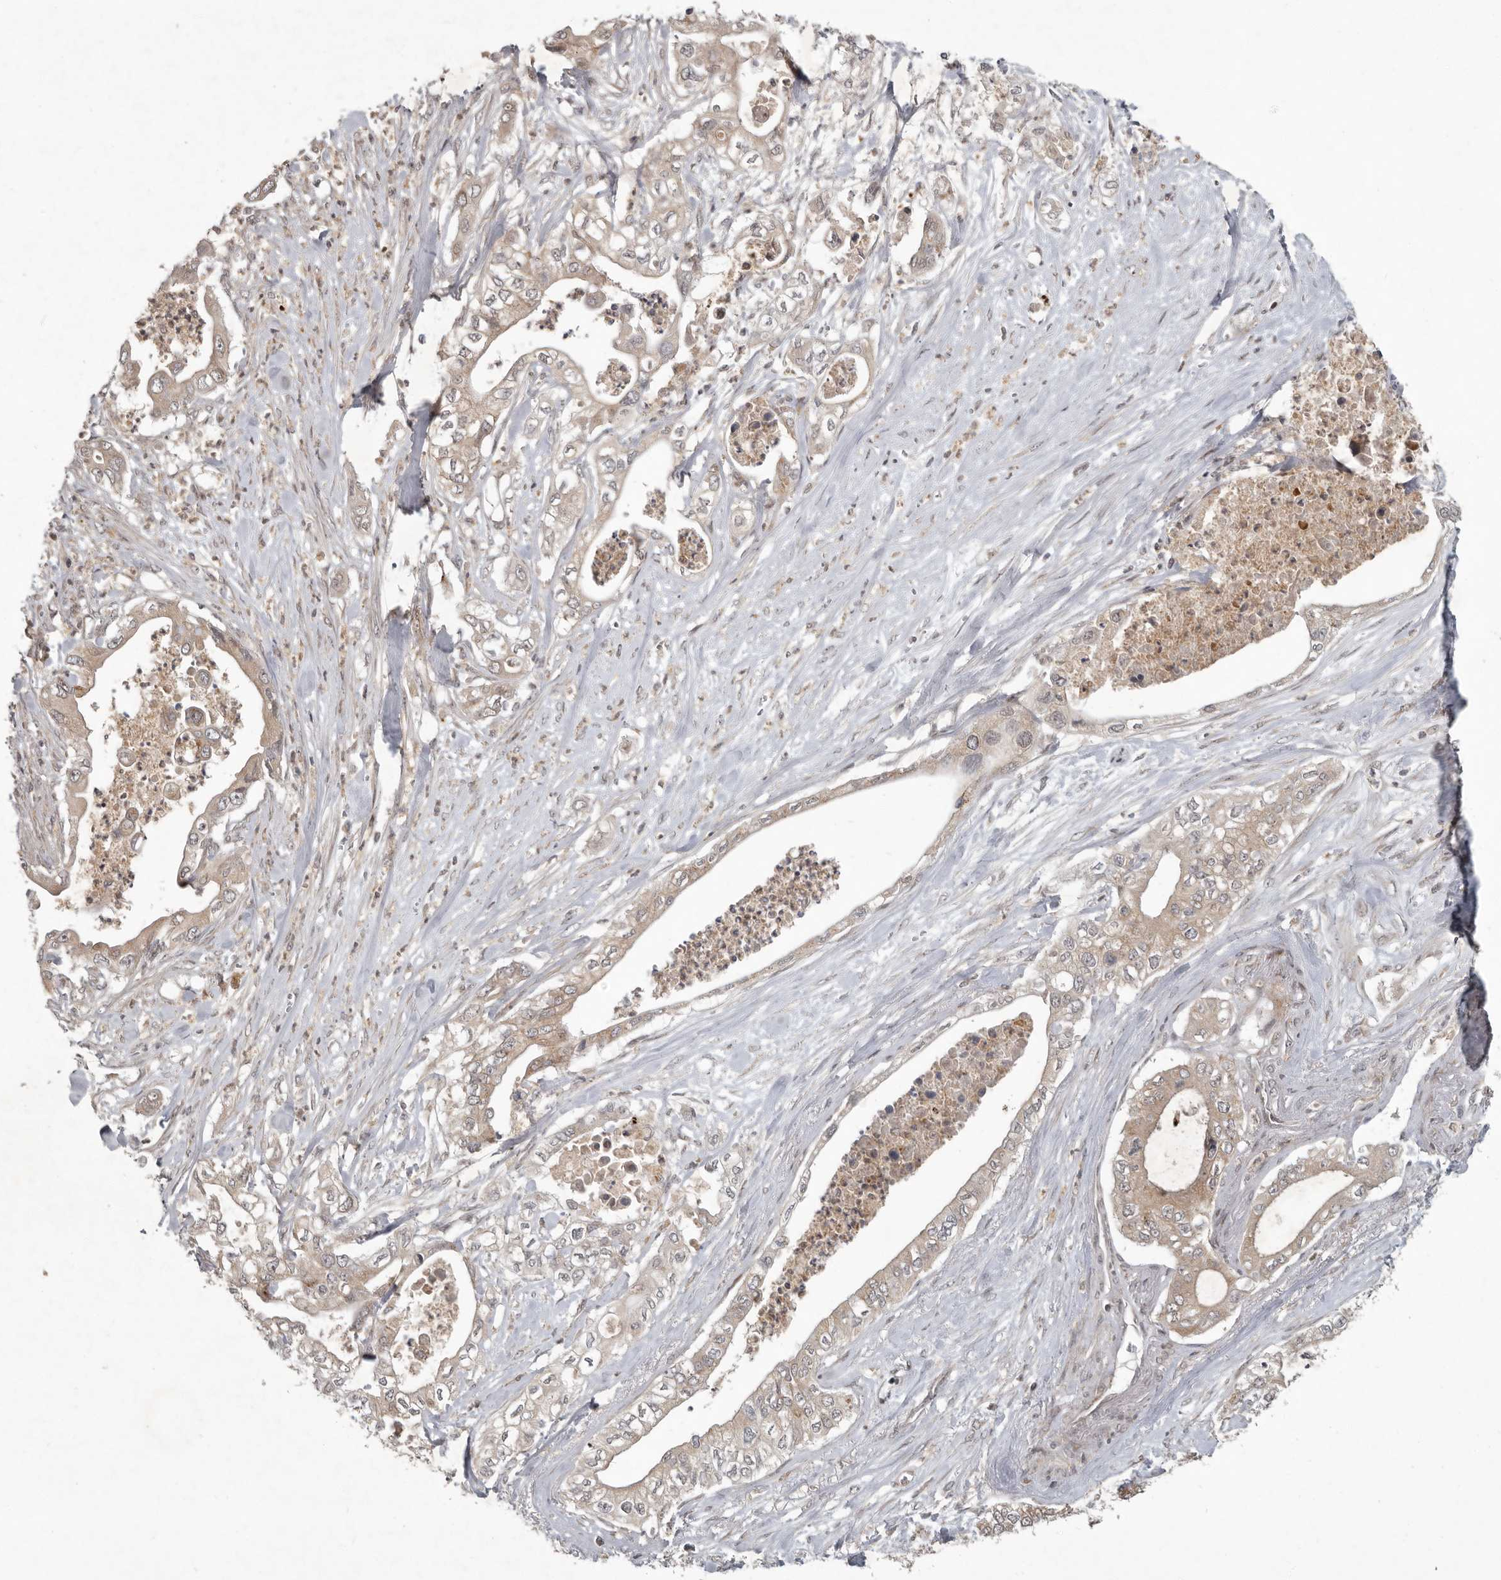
{"staining": {"intensity": "weak", "quantity": ">75%", "location": "cytoplasmic/membranous"}, "tissue": "pancreatic cancer", "cell_type": "Tumor cells", "image_type": "cancer", "snomed": [{"axis": "morphology", "description": "Adenocarcinoma, NOS"}, {"axis": "topography", "description": "Pancreas"}], "caption": "This histopathology image shows pancreatic cancer stained with immunohistochemistry (IHC) to label a protein in brown. The cytoplasmic/membranous of tumor cells show weak positivity for the protein. Nuclei are counter-stained blue.", "gene": "RABIF", "patient": {"sex": "female", "age": 78}}